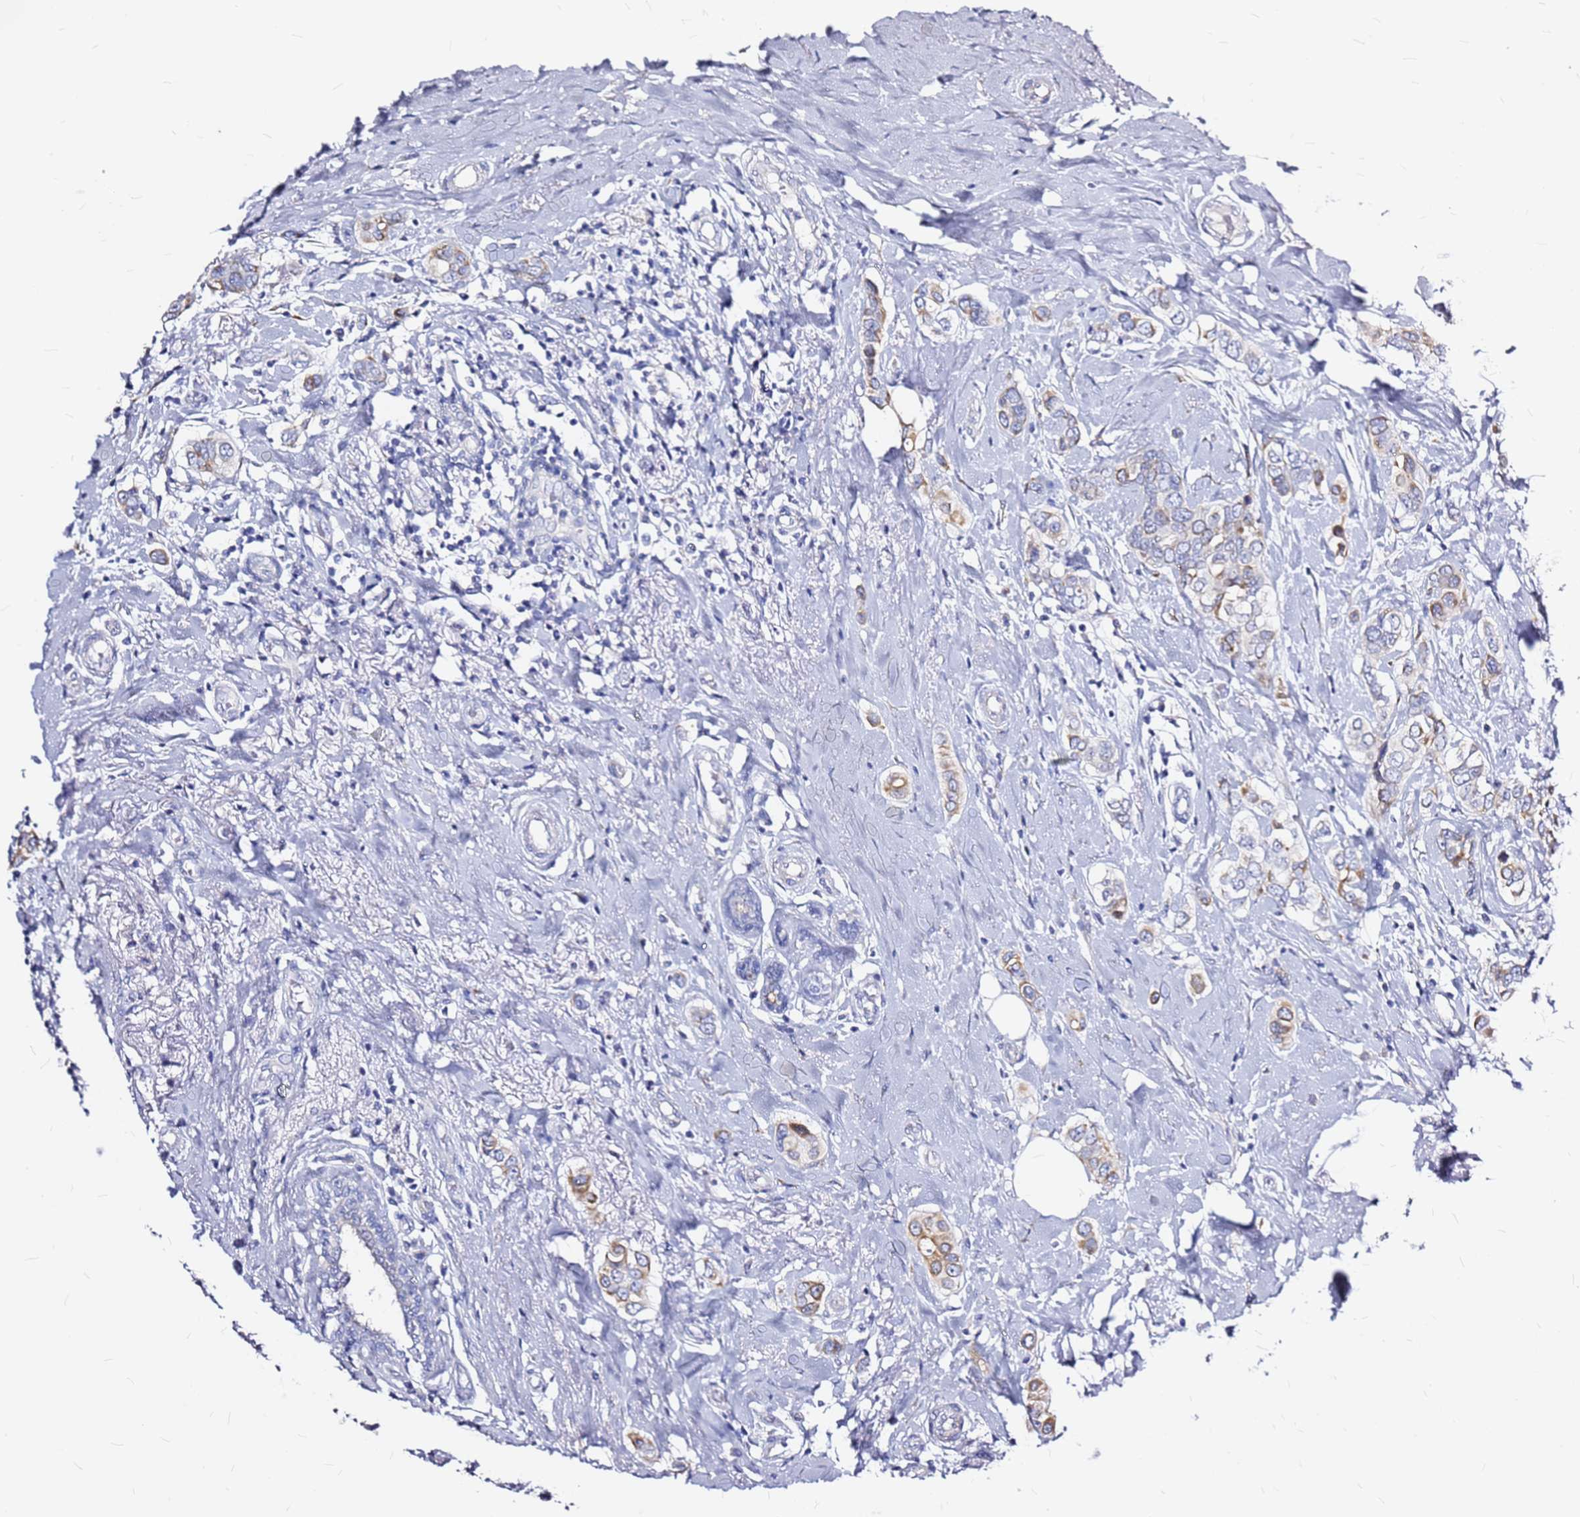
{"staining": {"intensity": "moderate", "quantity": "<25%", "location": "cytoplasmic/membranous"}, "tissue": "breast cancer", "cell_type": "Tumor cells", "image_type": "cancer", "snomed": [{"axis": "morphology", "description": "Lobular carcinoma"}, {"axis": "topography", "description": "Breast"}], "caption": "This is a photomicrograph of immunohistochemistry (IHC) staining of breast cancer, which shows moderate positivity in the cytoplasmic/membranous of tumor cells.", "gene": "CASD1", "patient": {"sex": "female", "age": 51}}